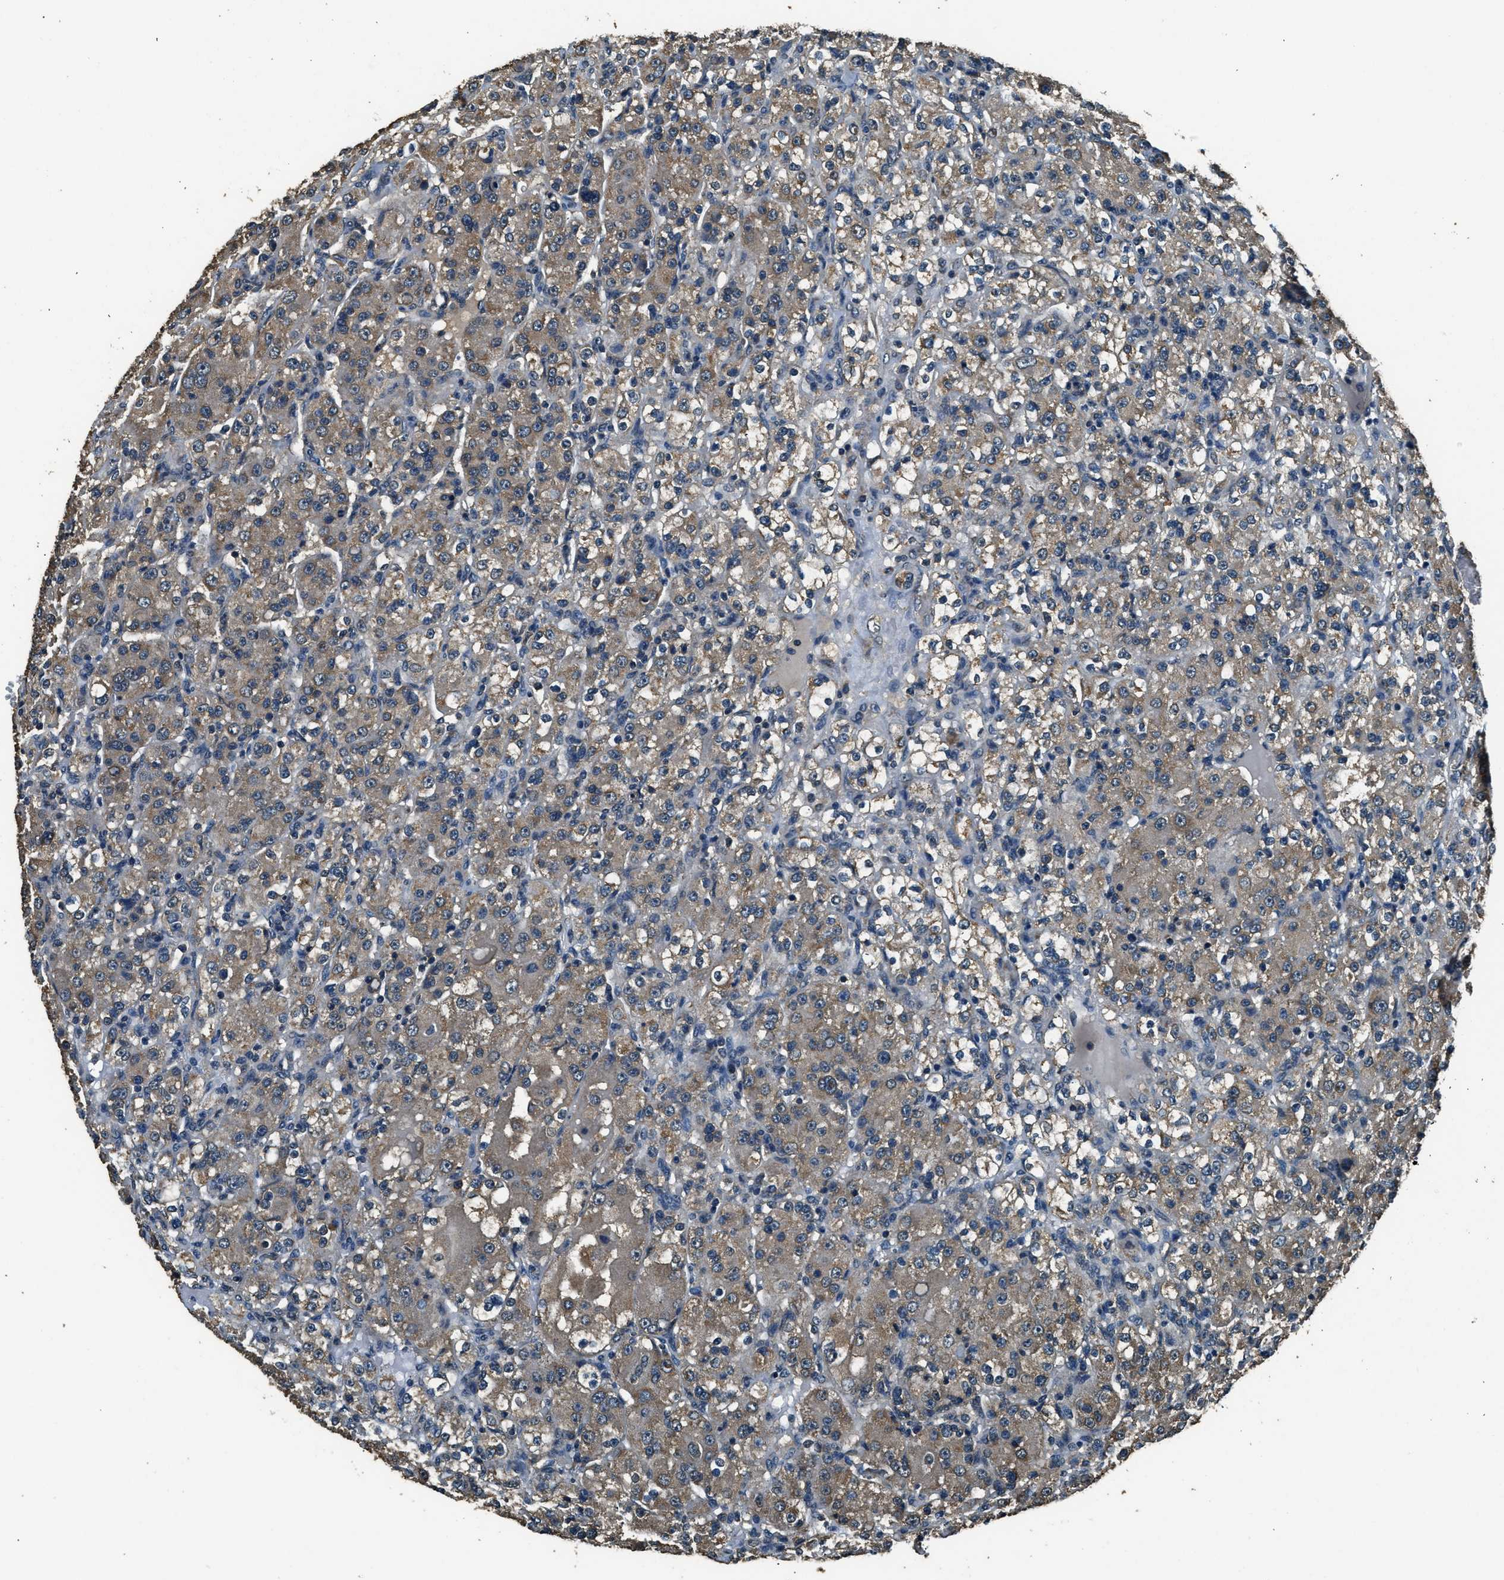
{"staining": {"intensity": "weak", "quantity": ">75%", "location": "cytoplasmic/membranous"}, "tissue": "renal cancer", "cell_type": "Tumor cells", "image_type": "cancer", "snomed": [{"axis": "morphology", "description": "Normal tissue, NOS"}, {"axis": "morphology", "description": "Adenocarcinoma, NOS"}, {"axis": "topography", "description": "Kidney"}], "caption": "Immunohistochemical staining of human renal adenocarcinoma reveals low levels of weak cytoplasmic/membranous staining in about >75% of tumor cells.", "gene": "SALL3", "patient": {"sex": "male", "age": 61}}